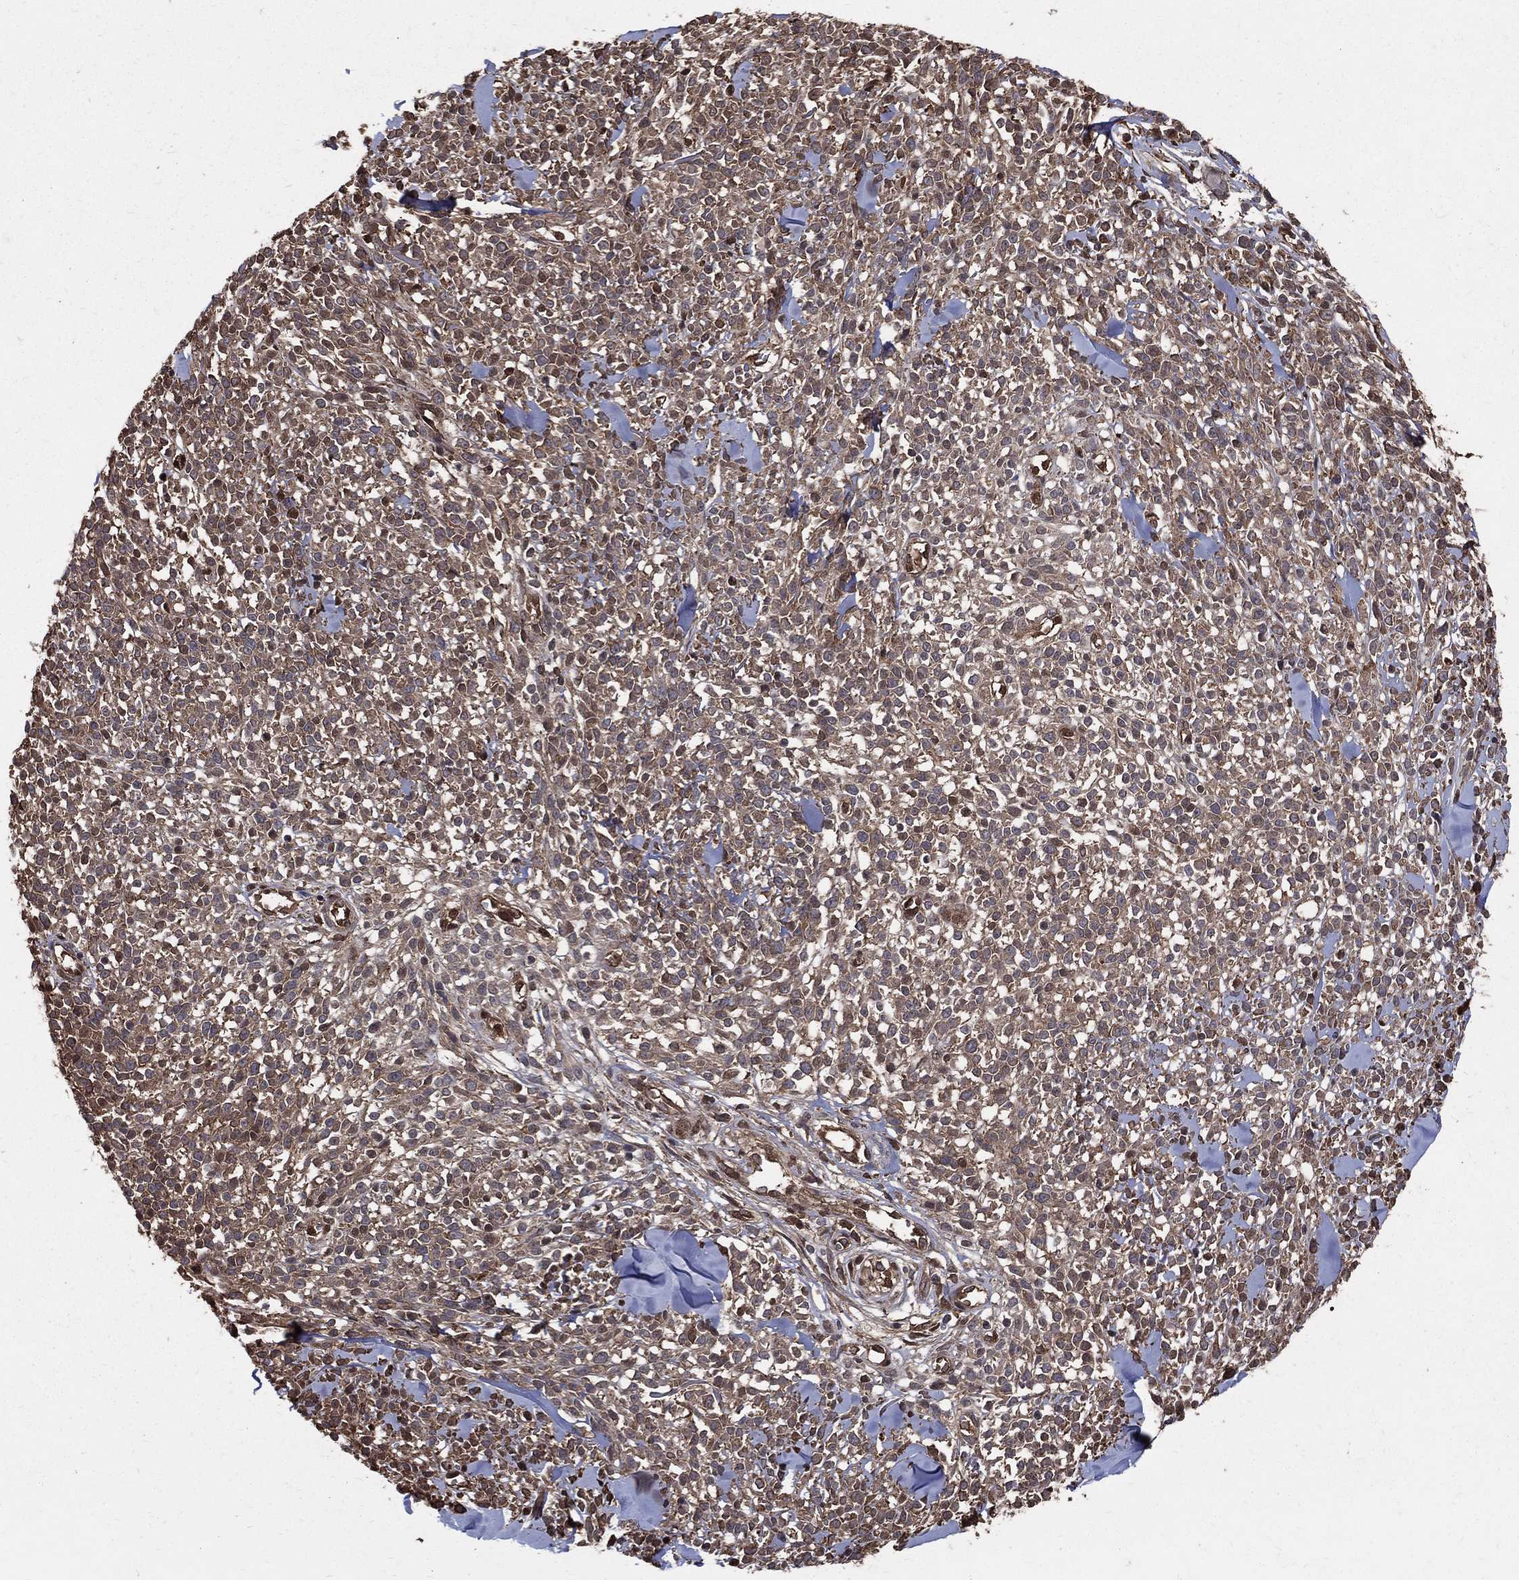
{"staining": {"intensity": "weak", "quantity": "25%-75%", "location": "cytoplasmic/membranous"}, "tissue": "melanoma", "cell_type": "Tumor cells", "image_type": "cancer", "snomed": [{"axis": "morphology", "description": "Malignant melanoma, NOS"}, {"axis": "topography", "description": "Skin"}, {"axis": "topography", "description": "Skin of trunk"}], "caption": "Approximately 25%-75% of tumor cells in melanoma reveal weak cytoplasmic/membranous protein expression as visualized by brown immunohistochemical staining.", "gene": "DPYSL2", "patient": {"sex": "male", "age": 74}}